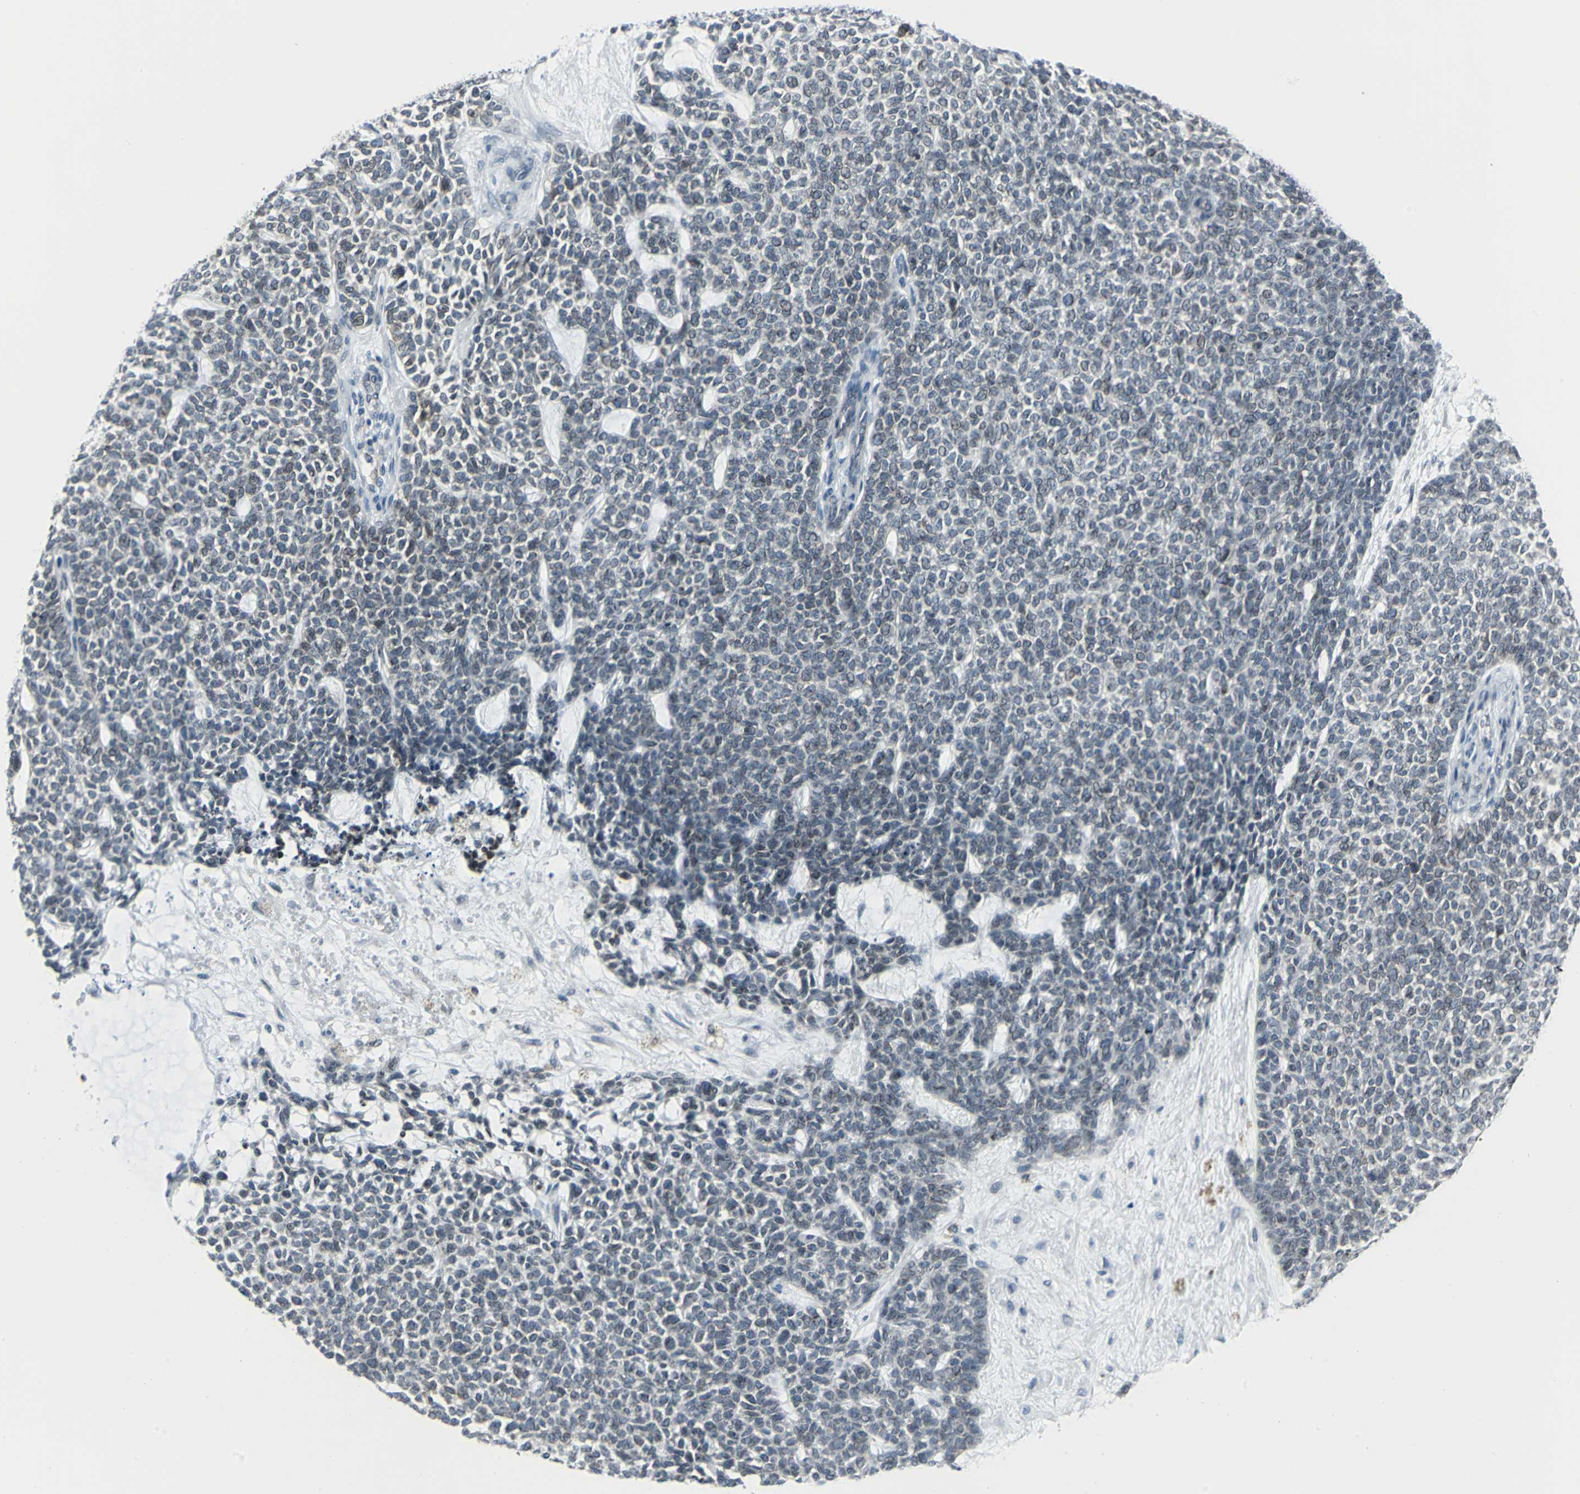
{"staining": {"intensity": "negative", "quantity": "none", "location": "none"}, "tissue": "skin cancer", "cell_type": "Tumor cells", "image_type": "cancer", "snomed": [{"axis": "morphology", "description": "Basal cell carcinoma"}, {"axis": "topography", "description": "Skin"}], "caption": "Tumor cells are negative for protein expression in human skin cancer (basal cell carcinoma).", "gene": "SNUPN", "patient": {"sex": "female", "age": 84}}